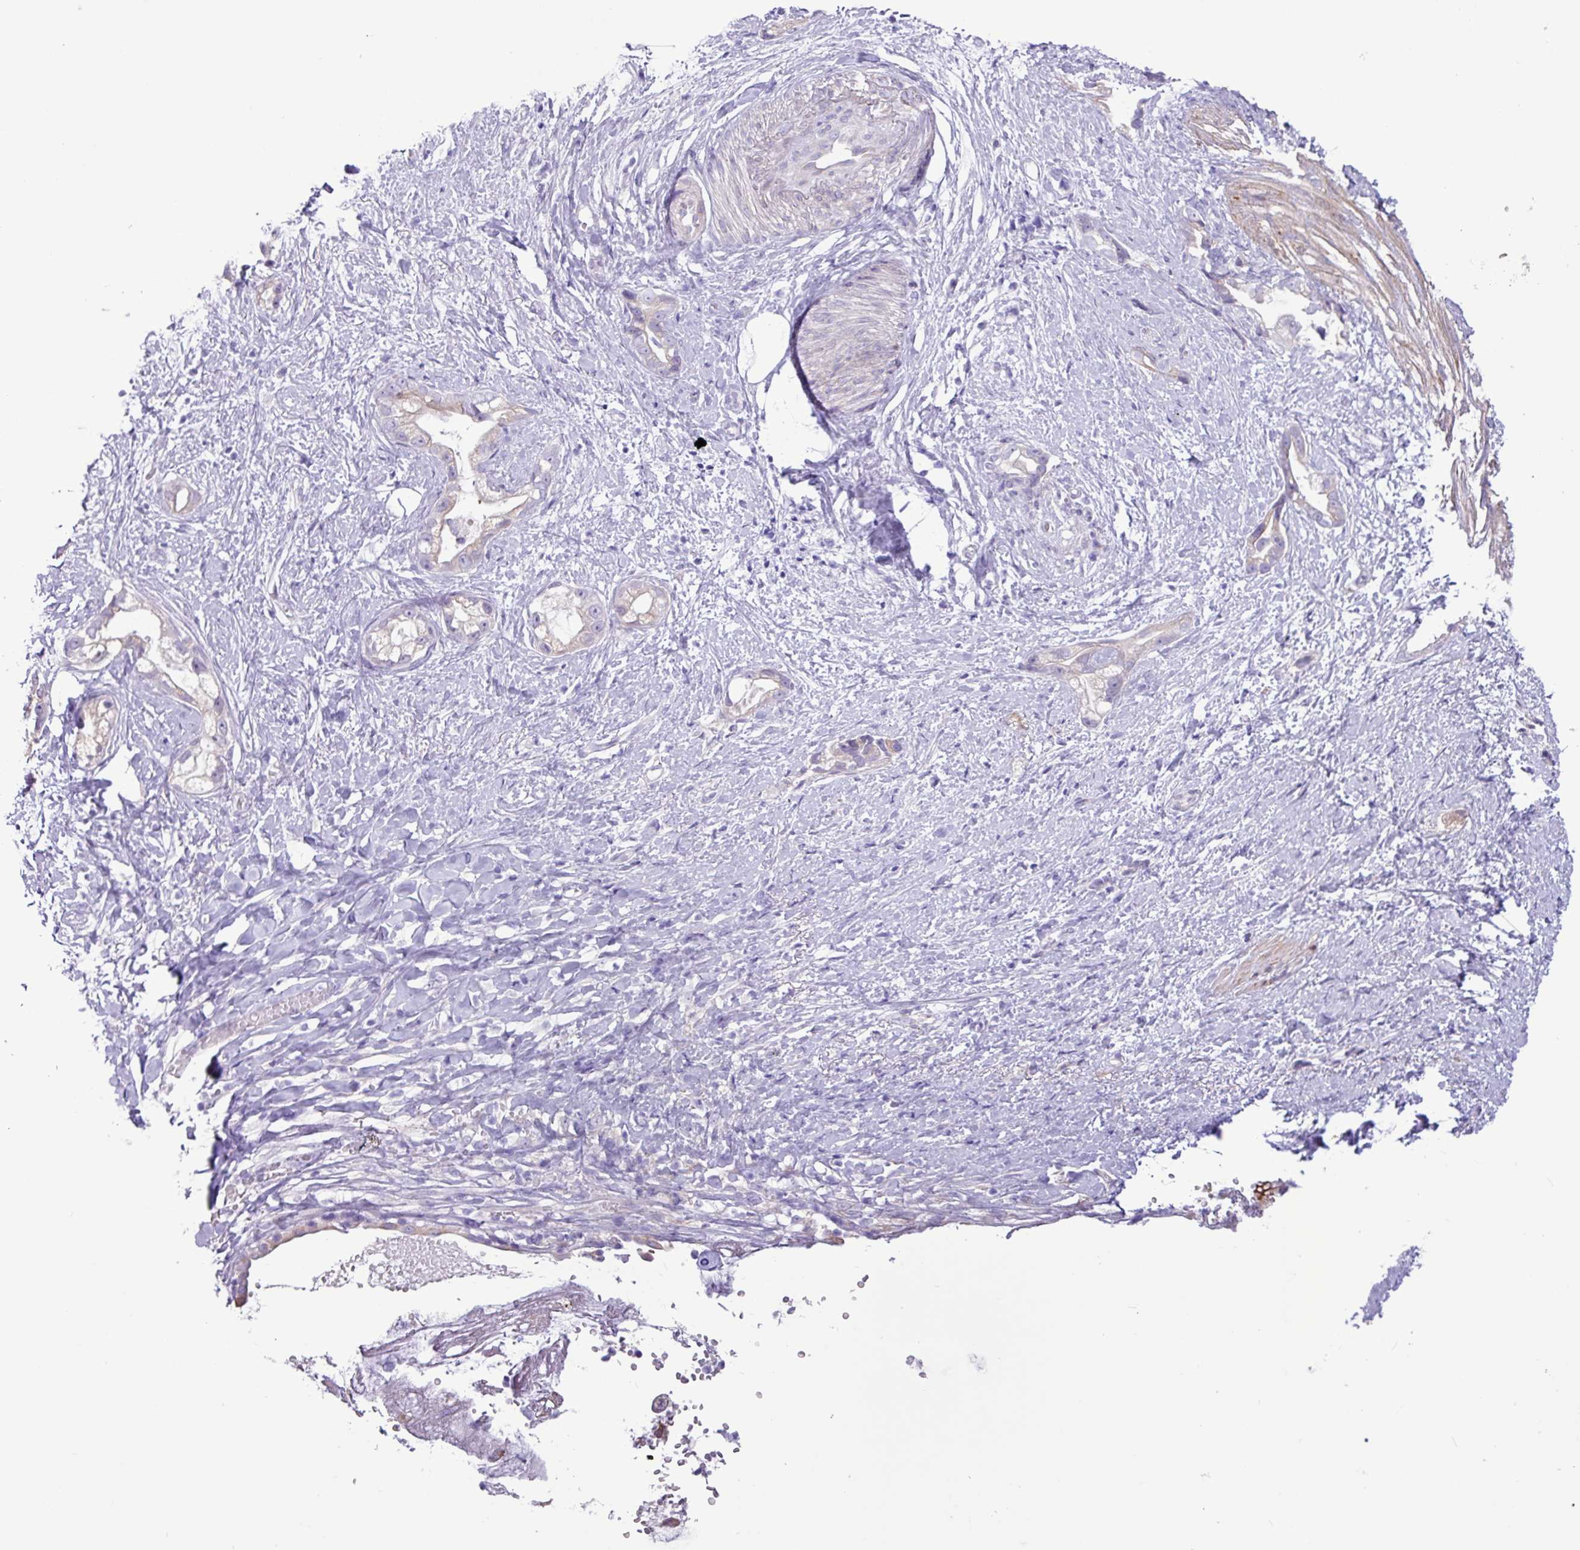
{"staining": {"intensity": "weak", "quantity": "<25%", "location": "cytoplasmic/membranous"}, "tissue": "stomach cancer", "cell_type": "Tumor cells", "image_type": "cancer", "snomed": [{"axis": "morphology", "description": "Adenocarcinoma, NOS"}, {"axis": "topography", "description": "Stomach"}], "caption": "Human adenocarcinoma (stomach) stained for a protein using immunohistochemistry shows no expression in tumor cells.", "gene": "SLC38A1", "patient": {"sex": "male", "age": 55}}